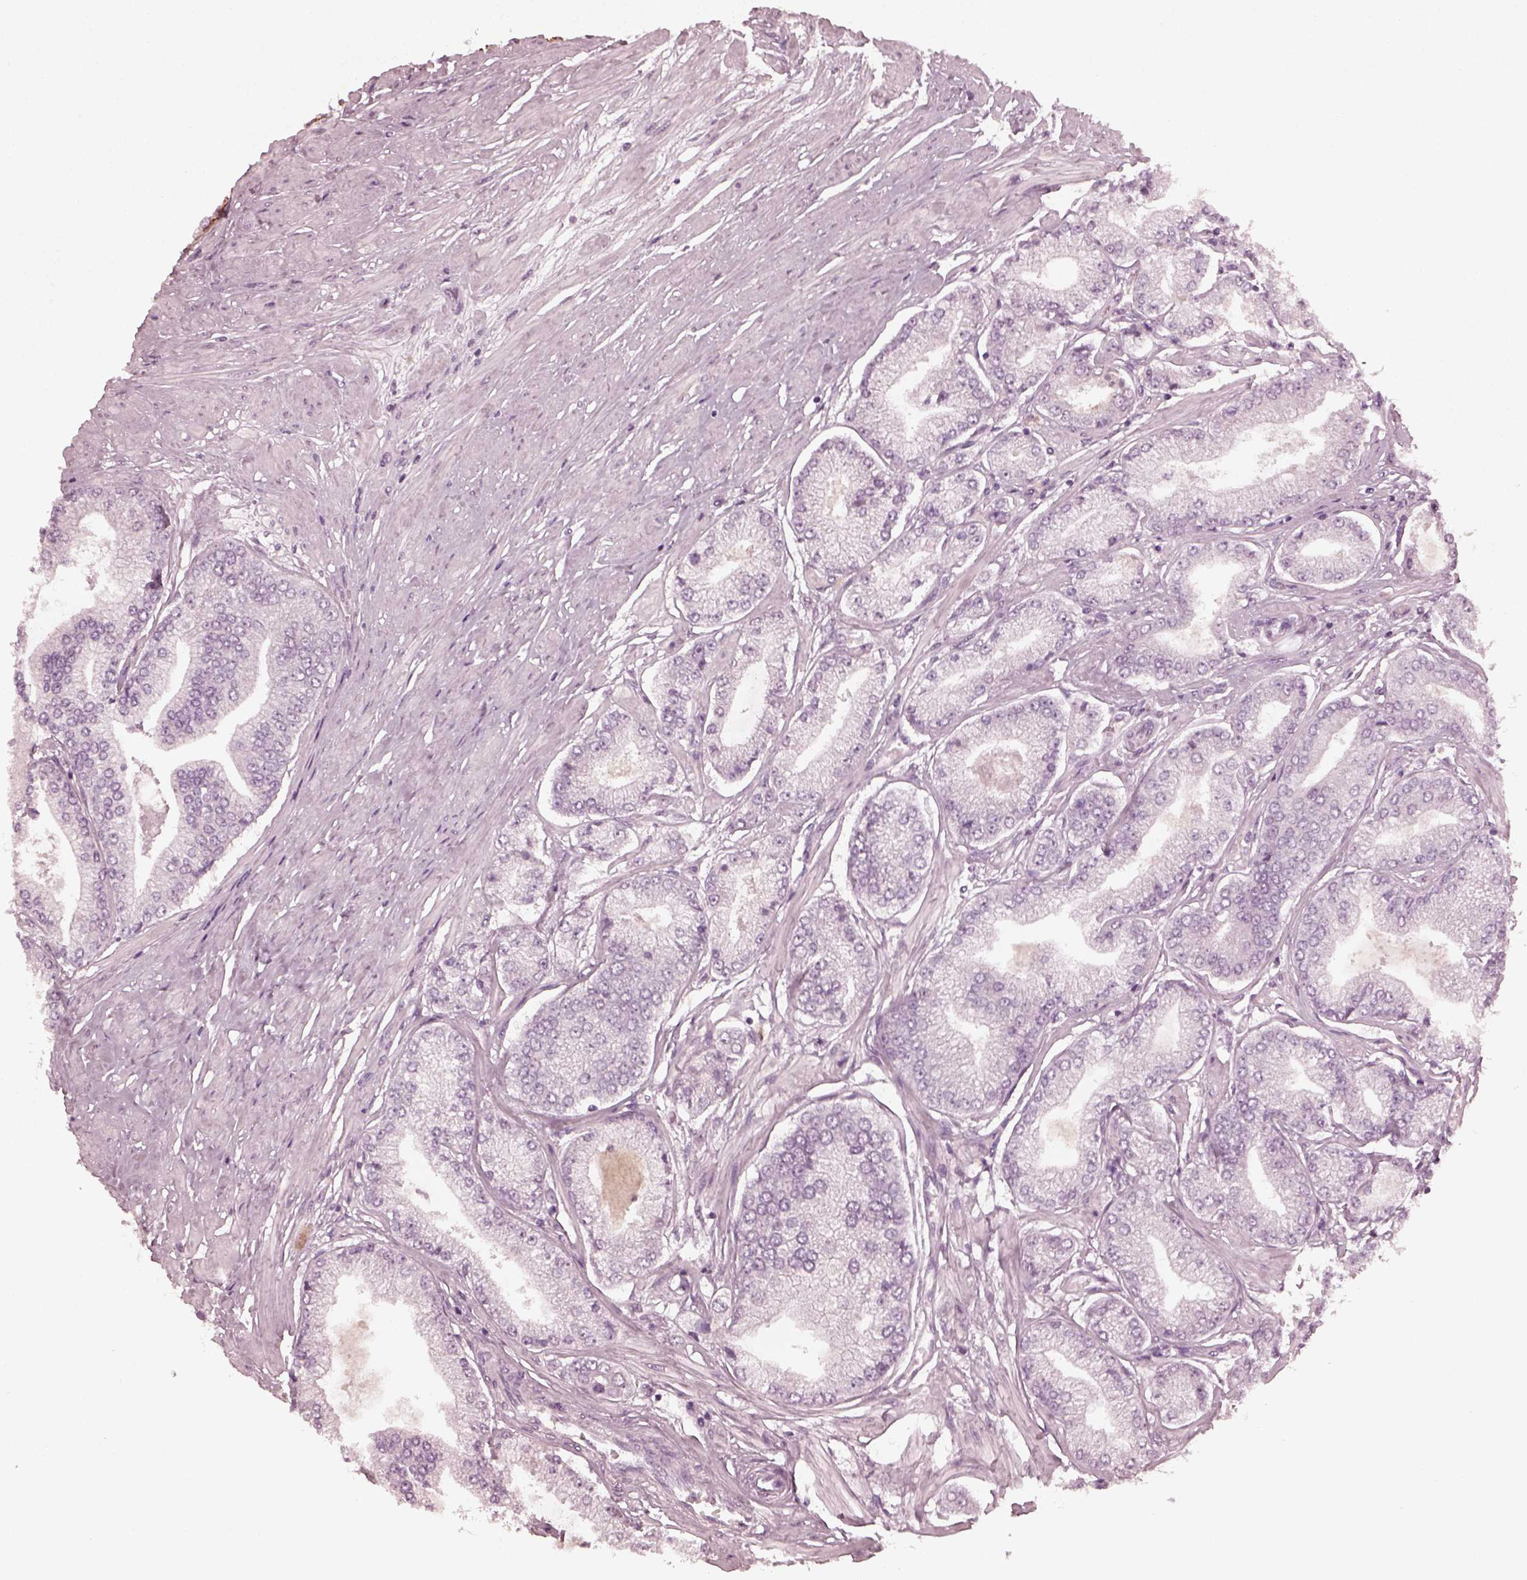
{"staining": {"intensity": "negative", "quantity": "none", "location": "none"}, "tissue": "prostate cancer", "cell_type": "Tumor cells", "image_type": "cancer", "snomed": [{"axis": "morphology", "description": "Adenocarcinoma, Low grade"}, {"axis": "topography", "description": "Prostate"}], "caption": "IHC histopathology image of neoplastic tissue: prostate cancer stained with DAB reveals no significant protein positivity in tumor cells.", "gene": "KRT79", "patient": {"sex": "male", "age": 55}}